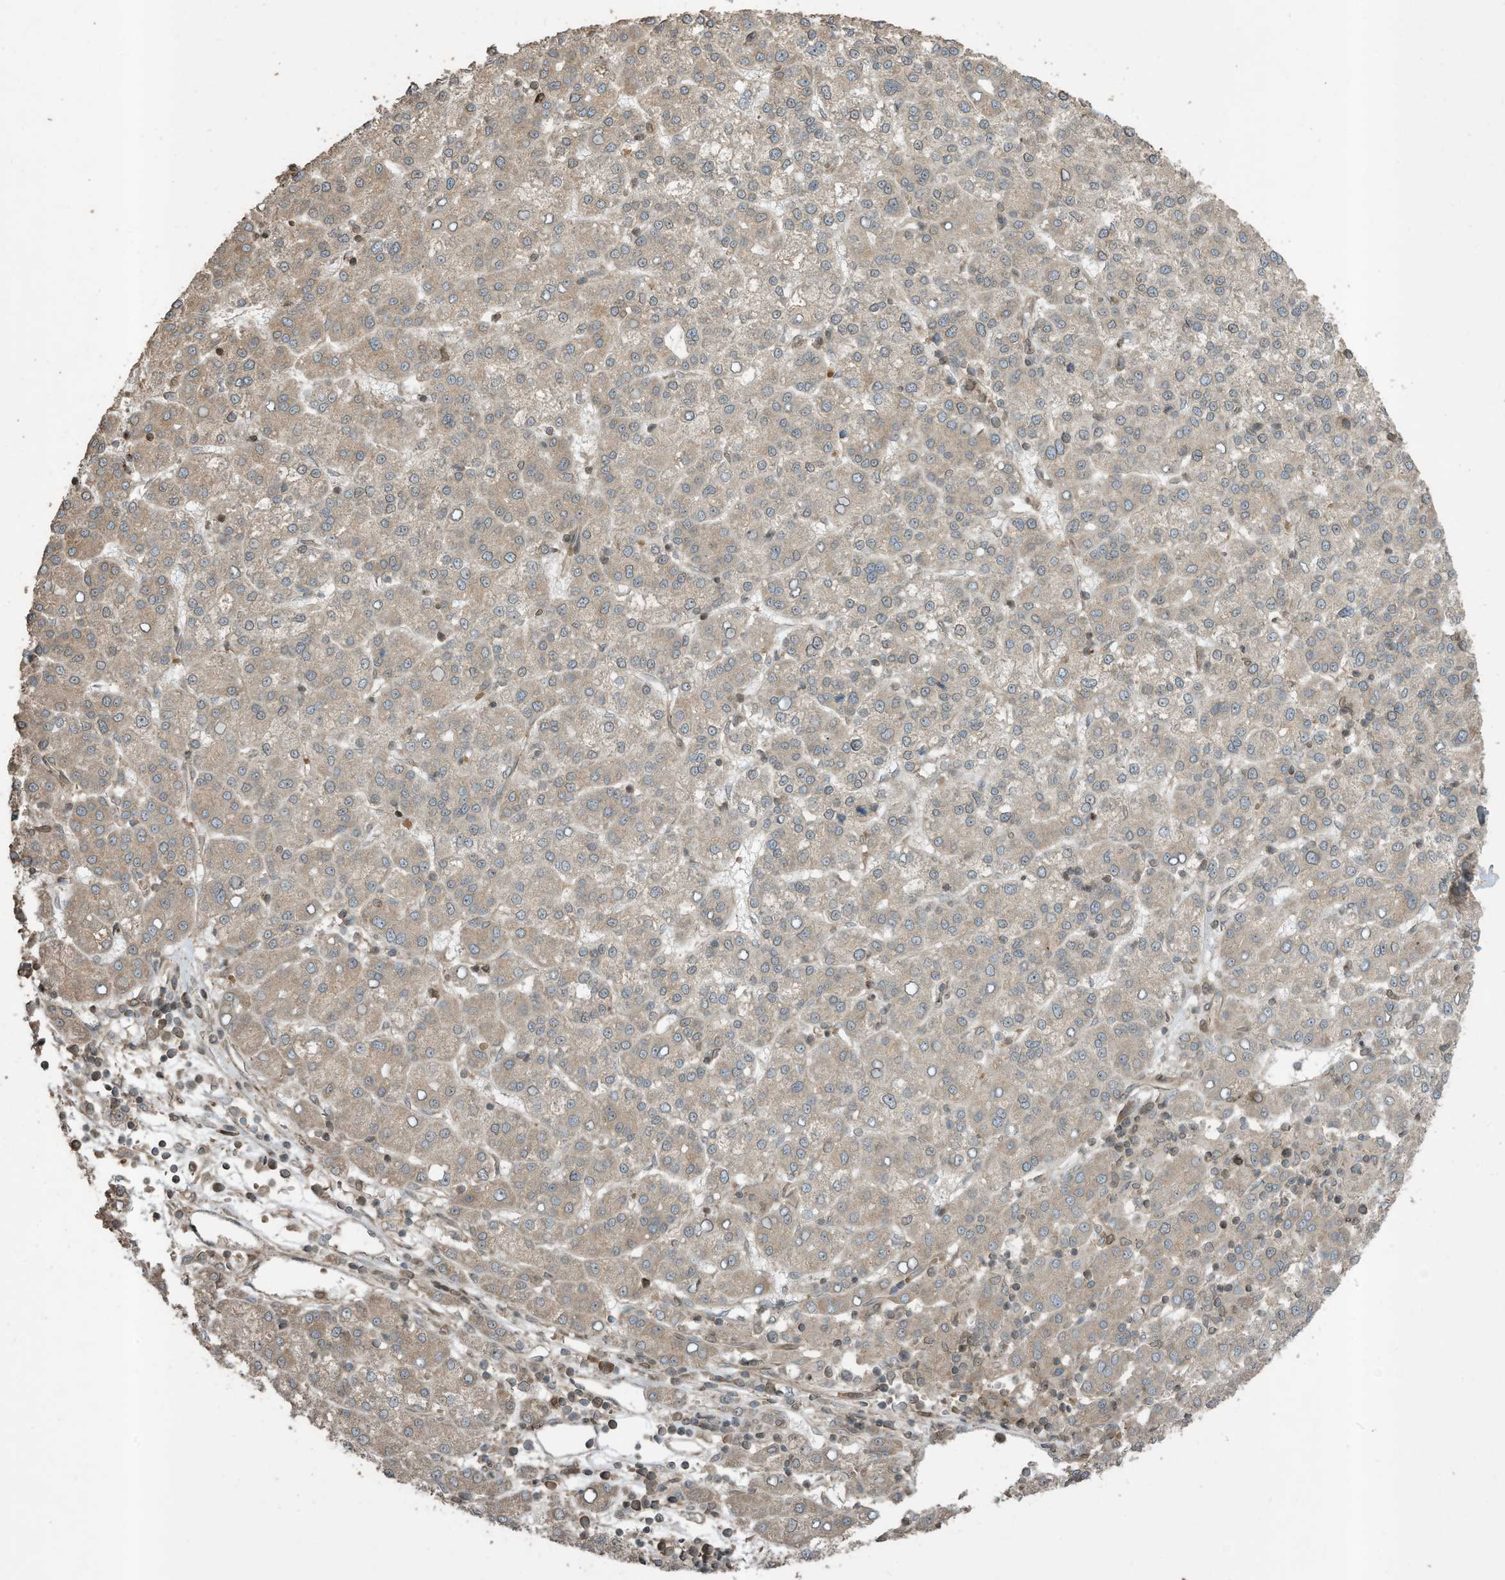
{"staining": {"intensity": "weak", "quantity": ">75%", "location": "cytoplasmic/membranous"}, "tissue": "liver cancer", "cell_type": "Tumor cells", "image_type": "cancer", "snomed": [{"axis": "morphology", "description": "Carcinoma, Hepatocellular, NOS"}, {"axis": "topography", "description": "Liver"}], "caption": "Immunohistochemistry (IHC) histopathology image of human liver cancer stained for a protein (brown), which displays low levels of weak cytoplasmic/membranous expression in about >75% of tumor cells.", "gene": "ZNF653", "patient": {"sex": "female", "age": 58}}